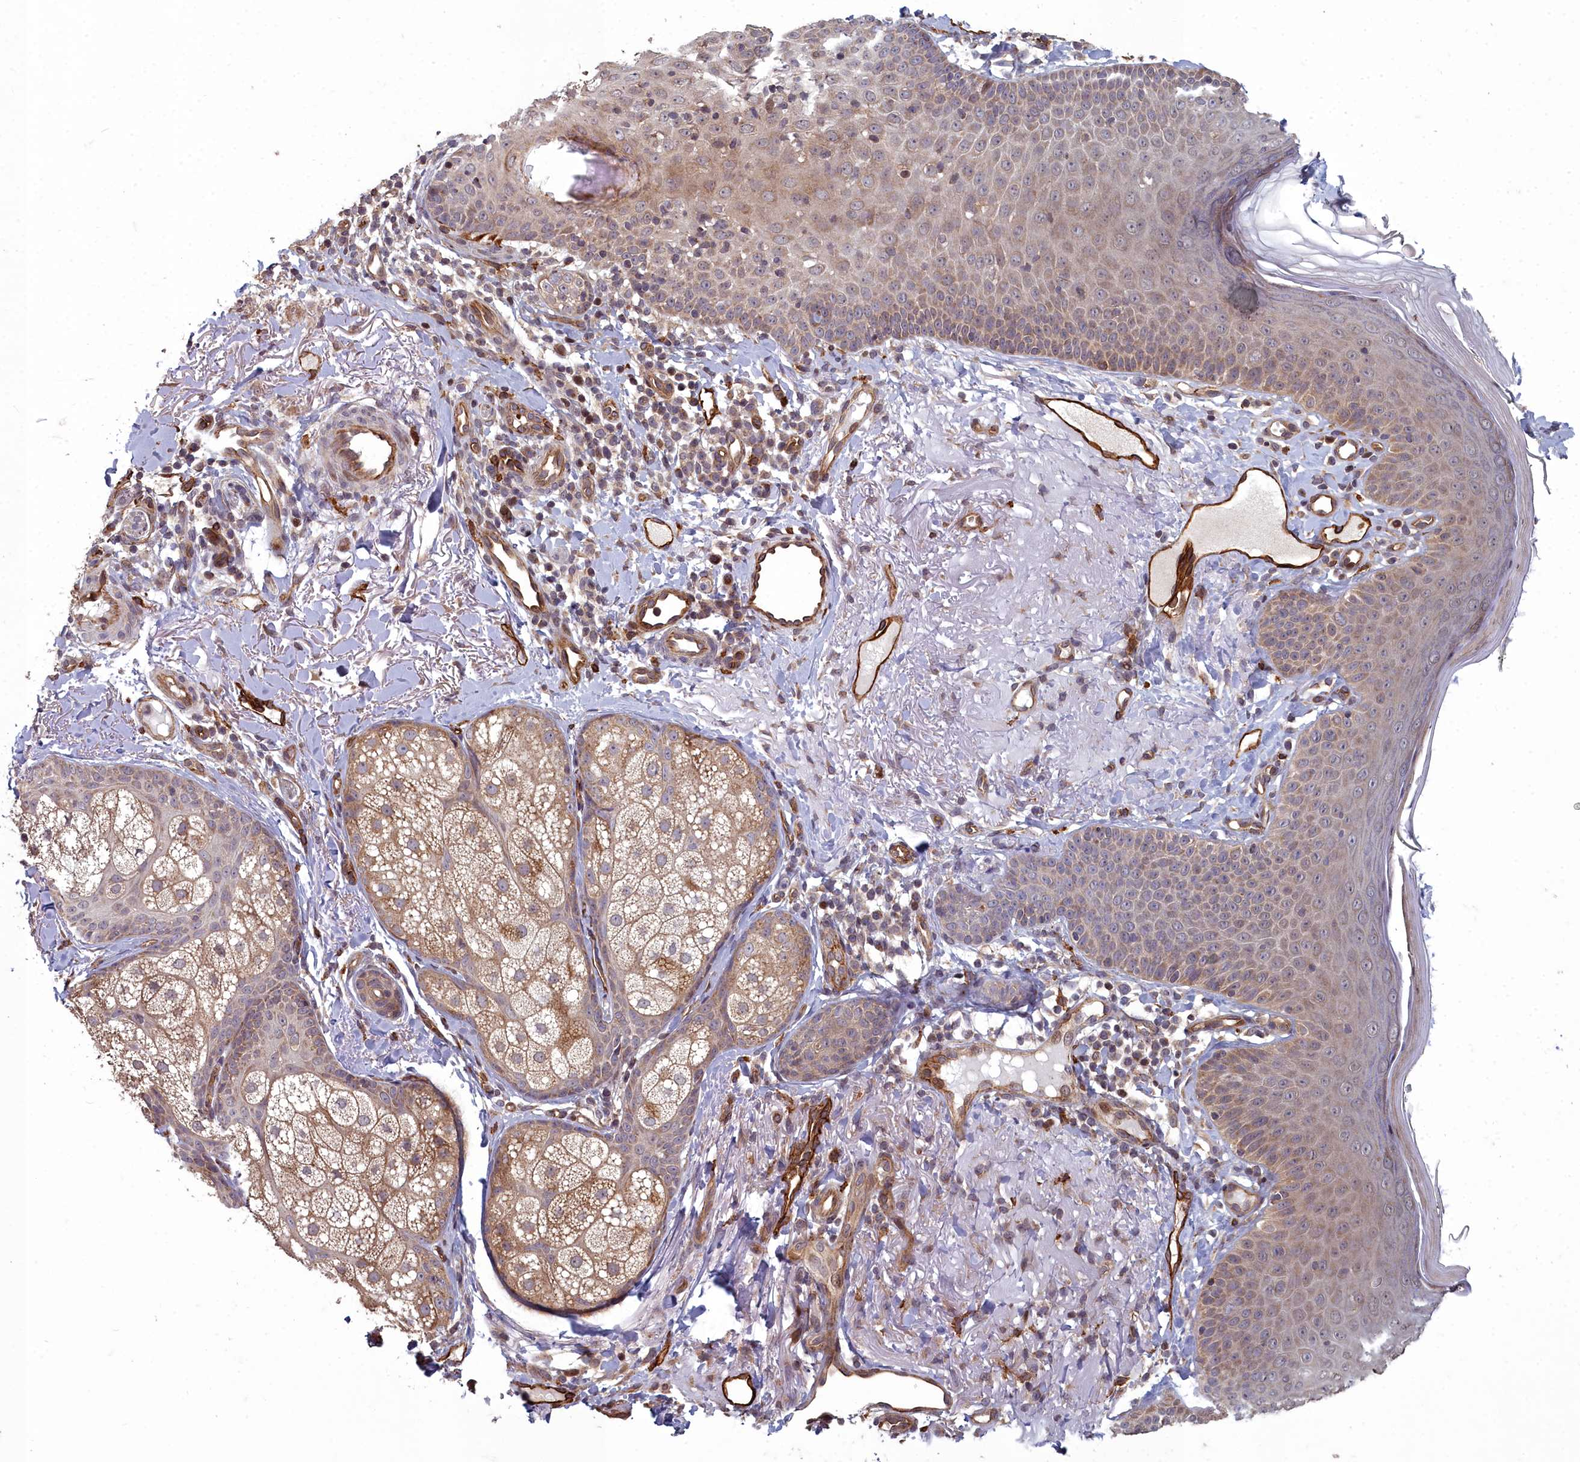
{"staining": {"intensity": "strong", "quantity": ">75%", "location": "cytoplasmic/membranous"}, "tissue": "skin", "cell_type": "Fibroblasts", "image_type": "normal", "snomed": [{"axis": "morphology", "description": "Normal tissue, NOS"}, {"axis": "topography", "description": "Skin"}], "caption": "Skin stained with a brown dye demonstrates strong cytoplasmic/membranous positive expression in approximately >75% of fibroblasts.", "gene": "TSPYL4", "patient": {"sex": "male", "age": 57}}